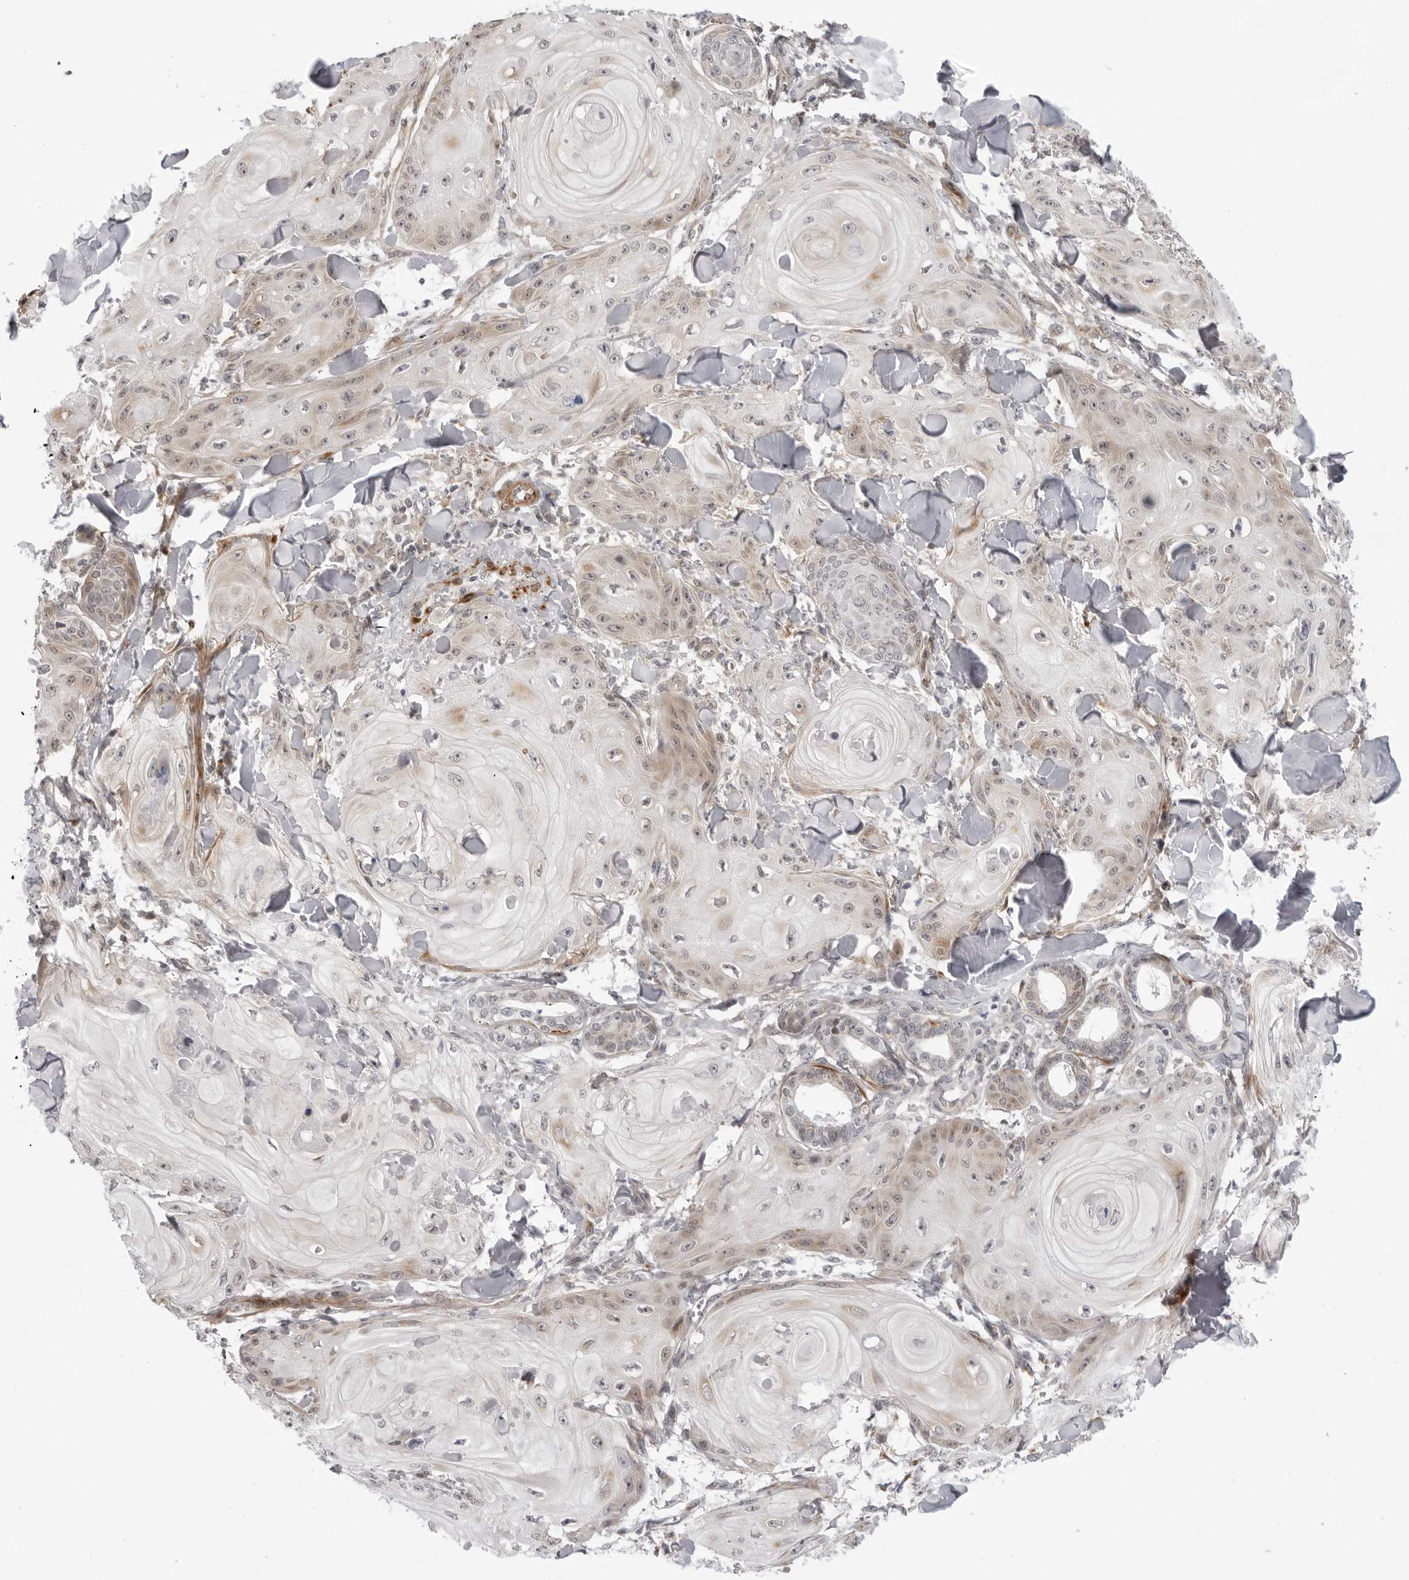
{"staining": {"intensity": "weak", "quantity": "25%-75%", "location": "cytoplasmic/membranous"}, "tissue": "skin cancer", "cell_type": "Tumor cells", "image_type": "cancer", "snomed": [{"axis": "morphology", "description": "Squamous cell carcinoma, NOS"}, {"axis": "topography", "description": "Skin"}], "caption": "A high-resolution photomicrograph shows immunohistochemistry staining of skin squamous cell carcinoma, which displays weak cytoplasmic/membranous staining in approximately 25%-75% of tumor cells.", "gene": "SRGAP2", "patient": {"sex": "male", "age": 74}}